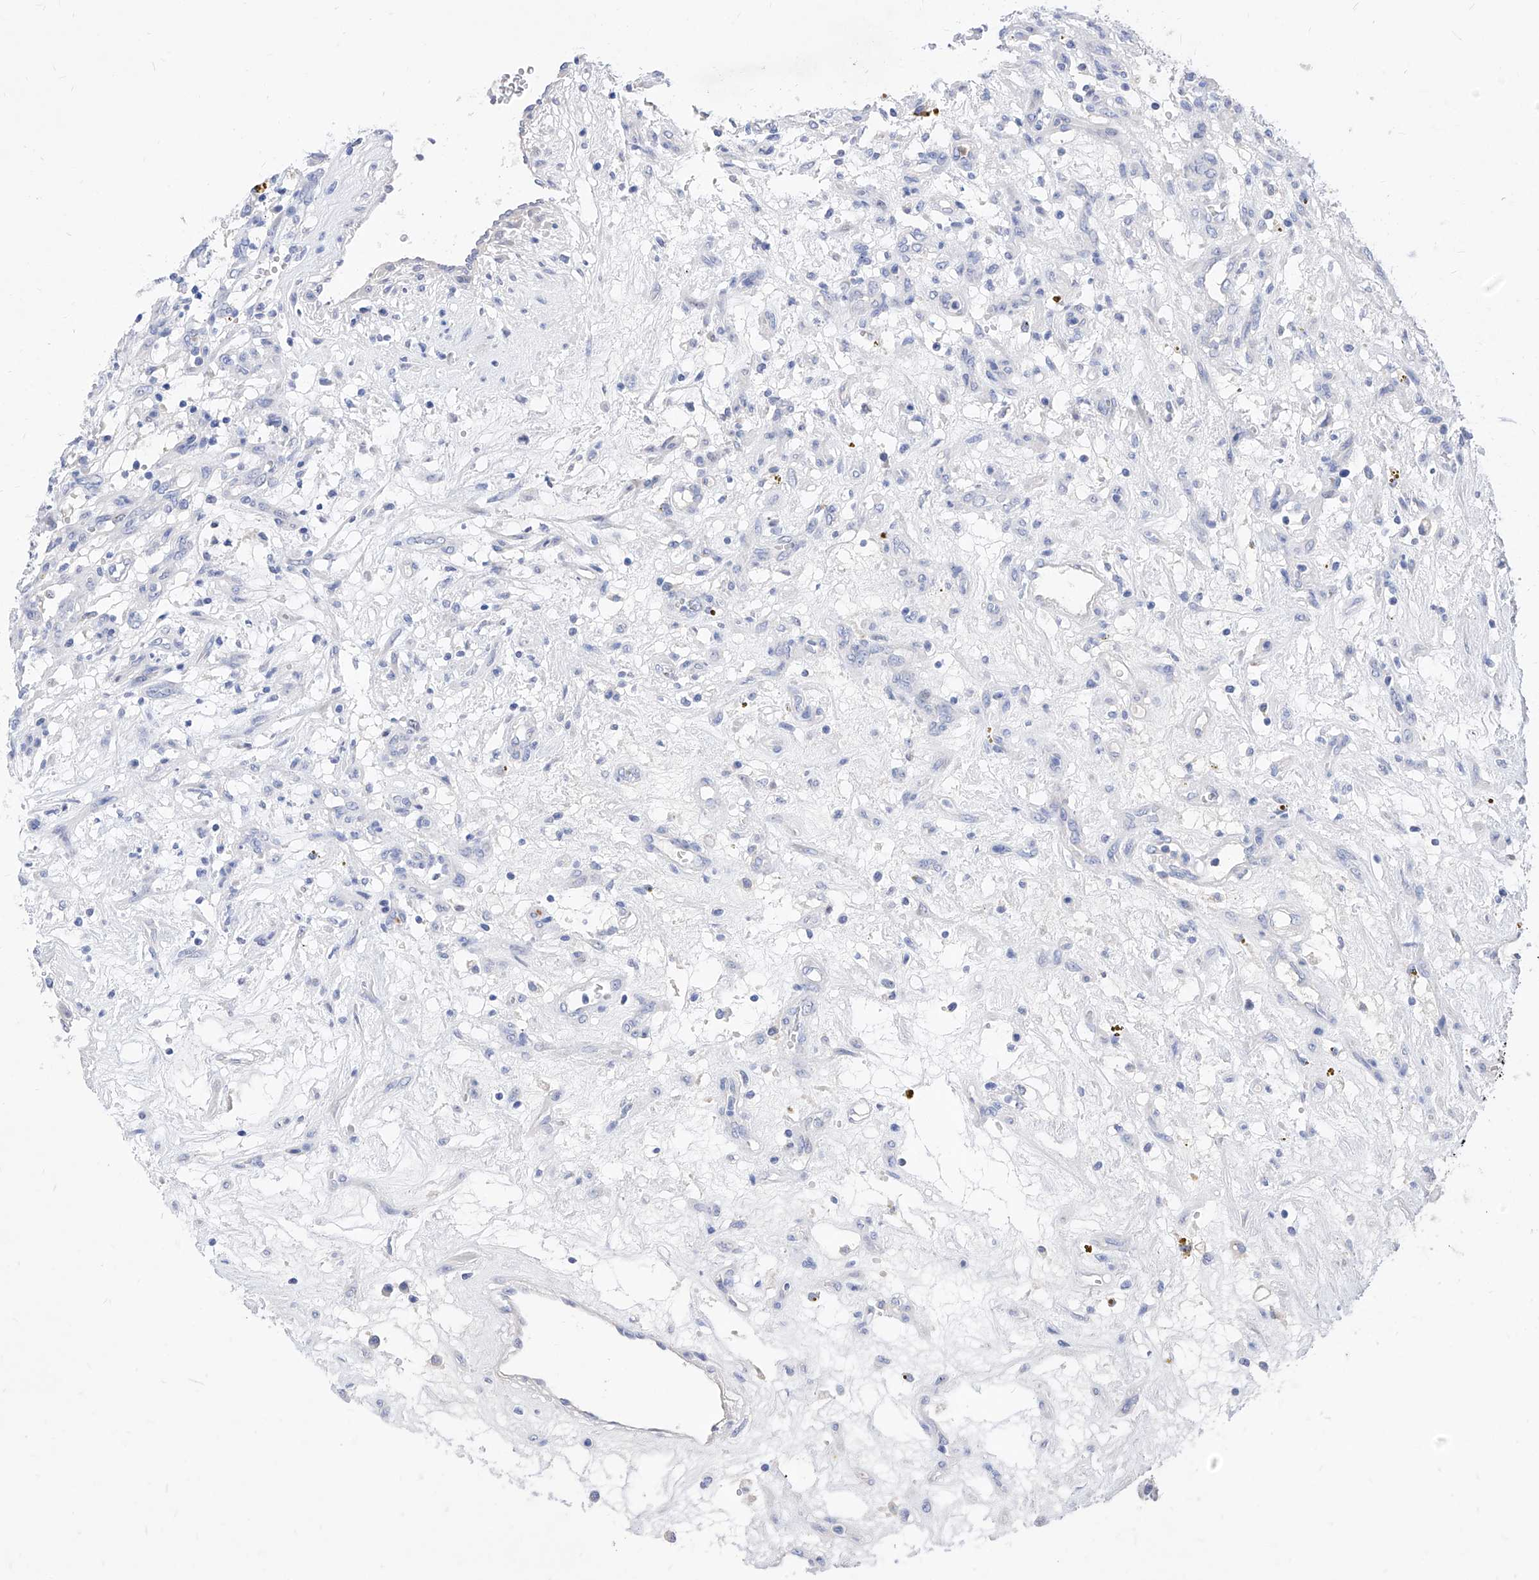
{"staining": {"intensity": "negative", "quantity": "none", "location": "none"}, "tissue": "renal cancer", "cell_type": "Tumor cells", "image_type": "cancer", "snomed": [{"axis": "morphology", "description": "Adenocarcinoma, NOS"}, {"axis": "topography", "description": "Kidney"}], "caption": "Immunohistochemistry (IHC) photomicrograph of renal cancer stained for a protein (brown), which exhibits no positivity in tumor cells.", "gene": "VAX1", "patient": {"sex": "female", "age": 57}}